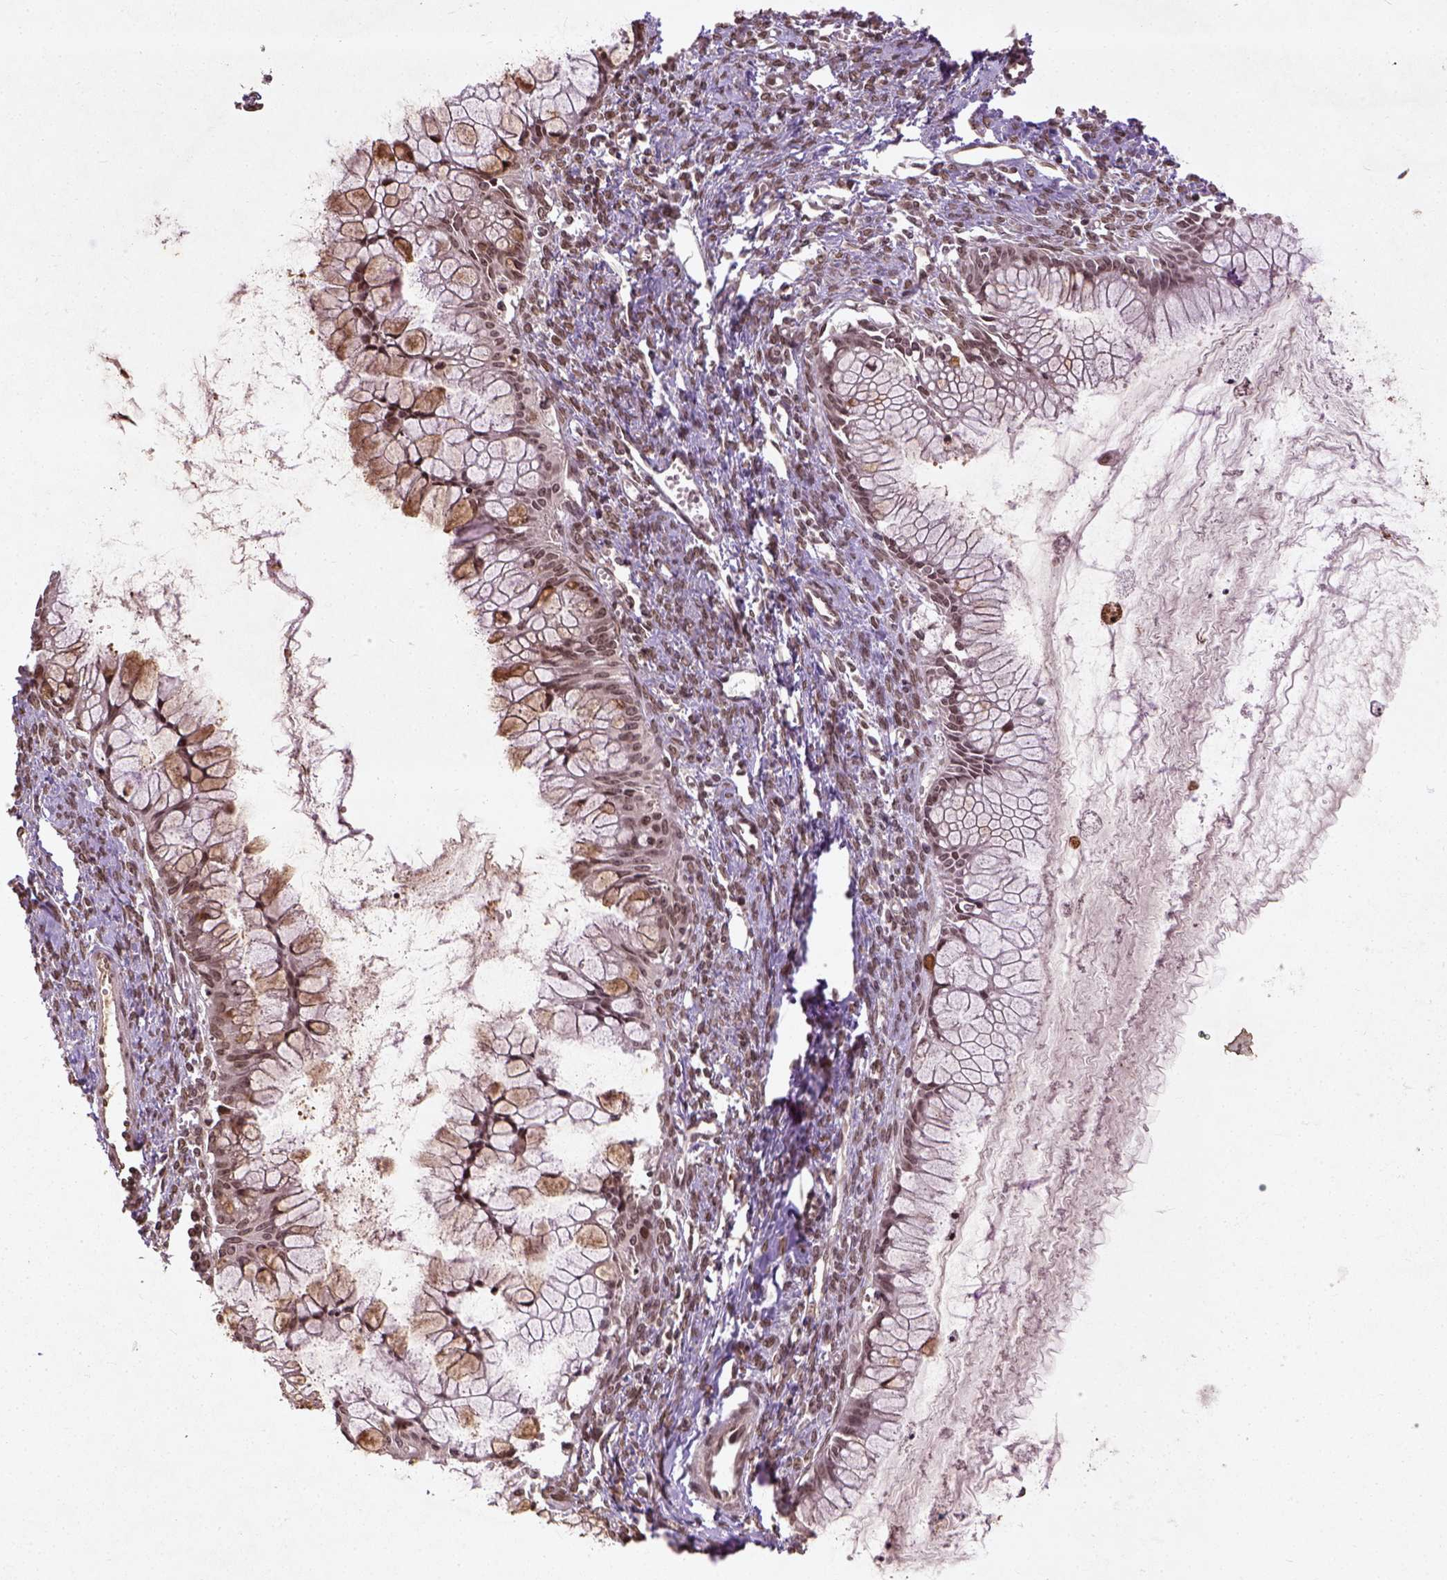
{"staining": {"intensity": "moderate", "quantity": ">75%", "location": "nuclear"}, "tissue": "ovarian cancer", "cell_type": "Tumor cells", "image_type": "cancer", "snomed": [{"axis": "morphology", "description": "Cystadenocarcinoma, mucinous, NOS"}, {"axis": "topography", "description": "Ovary"}], "caption": "The photomicrograph shows a brown stain indicating the presence of a protein in the nuclear of tumor cells in ovarian cancer.", "gene": "BANF1", "patient": {"sex": "female", "age": 41}}